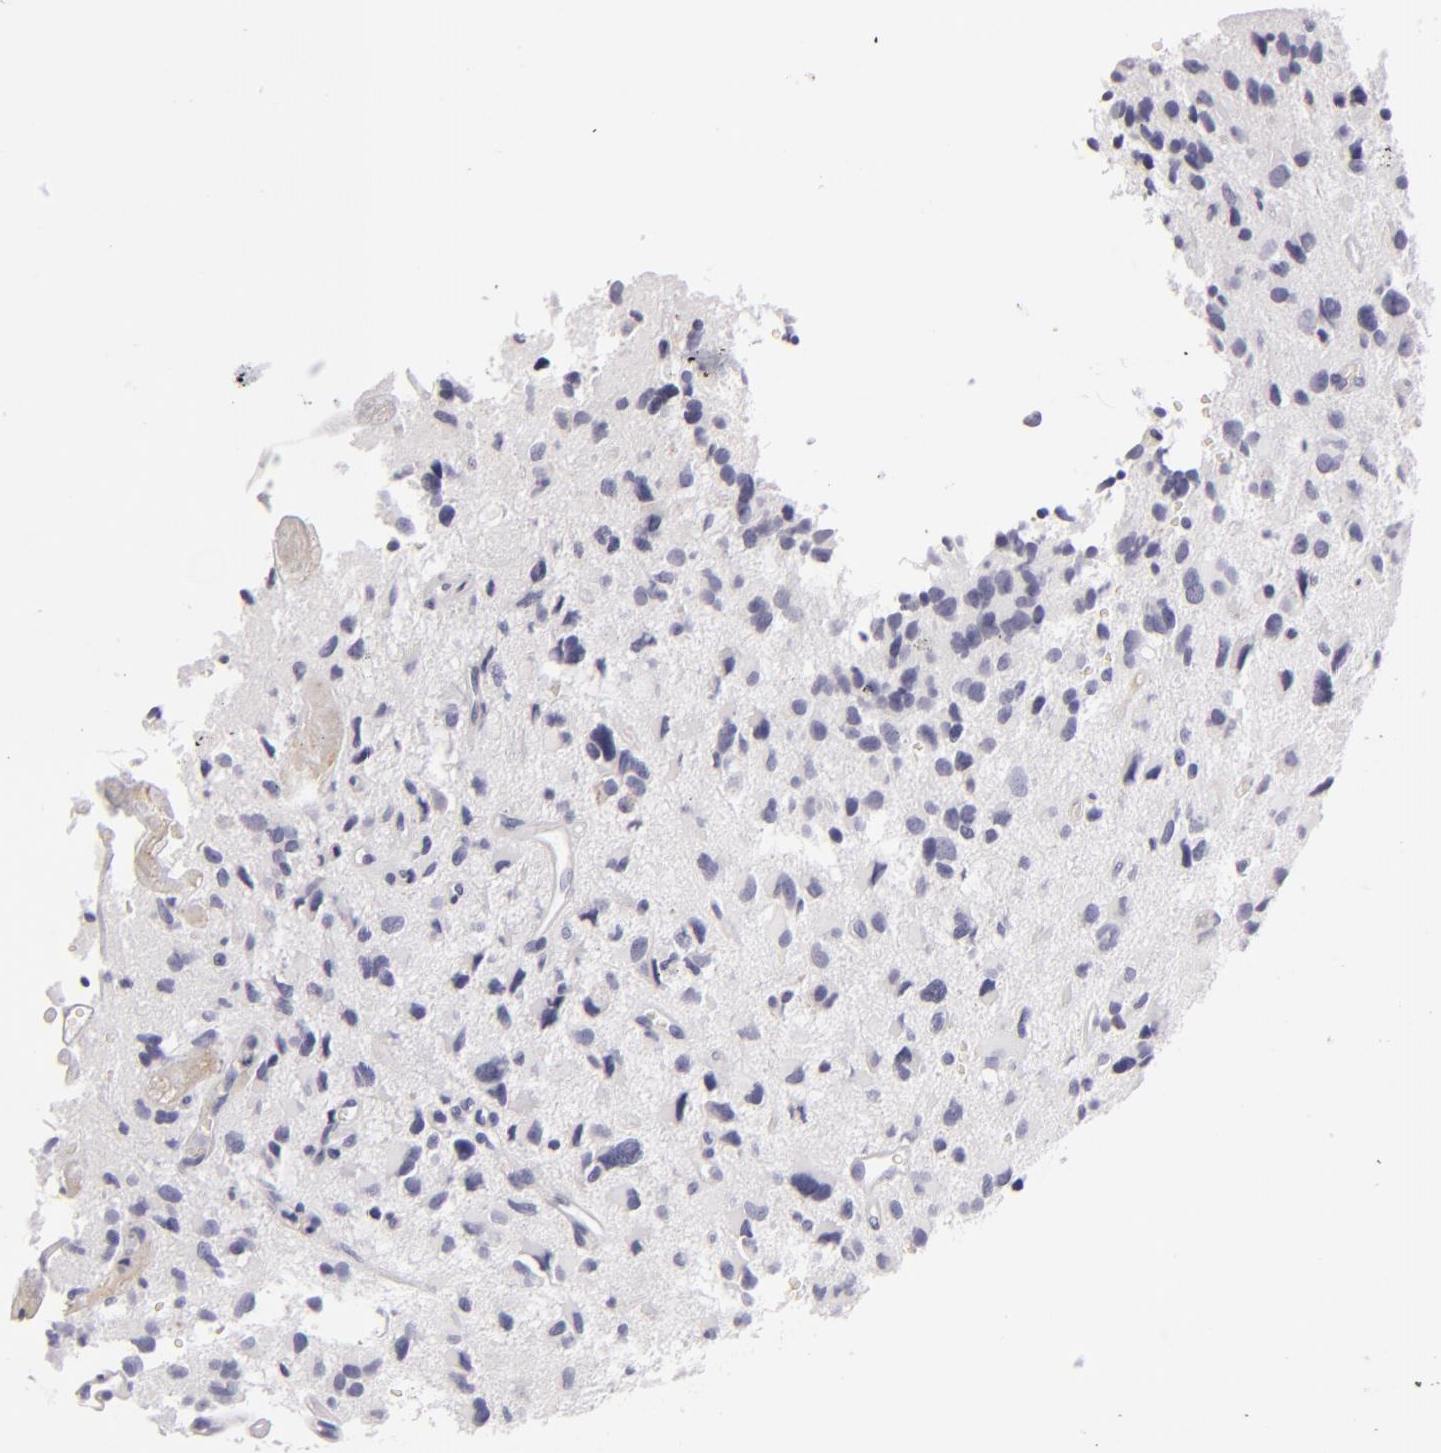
{"staining": {"intensity": "negative", "quantity": "none", "location": "none"}, "tissue": "glioma", "cell_type": "Tumor cells", "image_type": "cancer", "snomed": [{"axis": "morphology", "description": "Glioma, malignant, High grade"}, {"axis": "topography", "description": "Brain"}], "caption": "Immunohistochemical staining of human glioma demonstrates no significant staining in tumor cells.", "gene": "F13A1", "patient": {"sex": "male", "age": 69}}